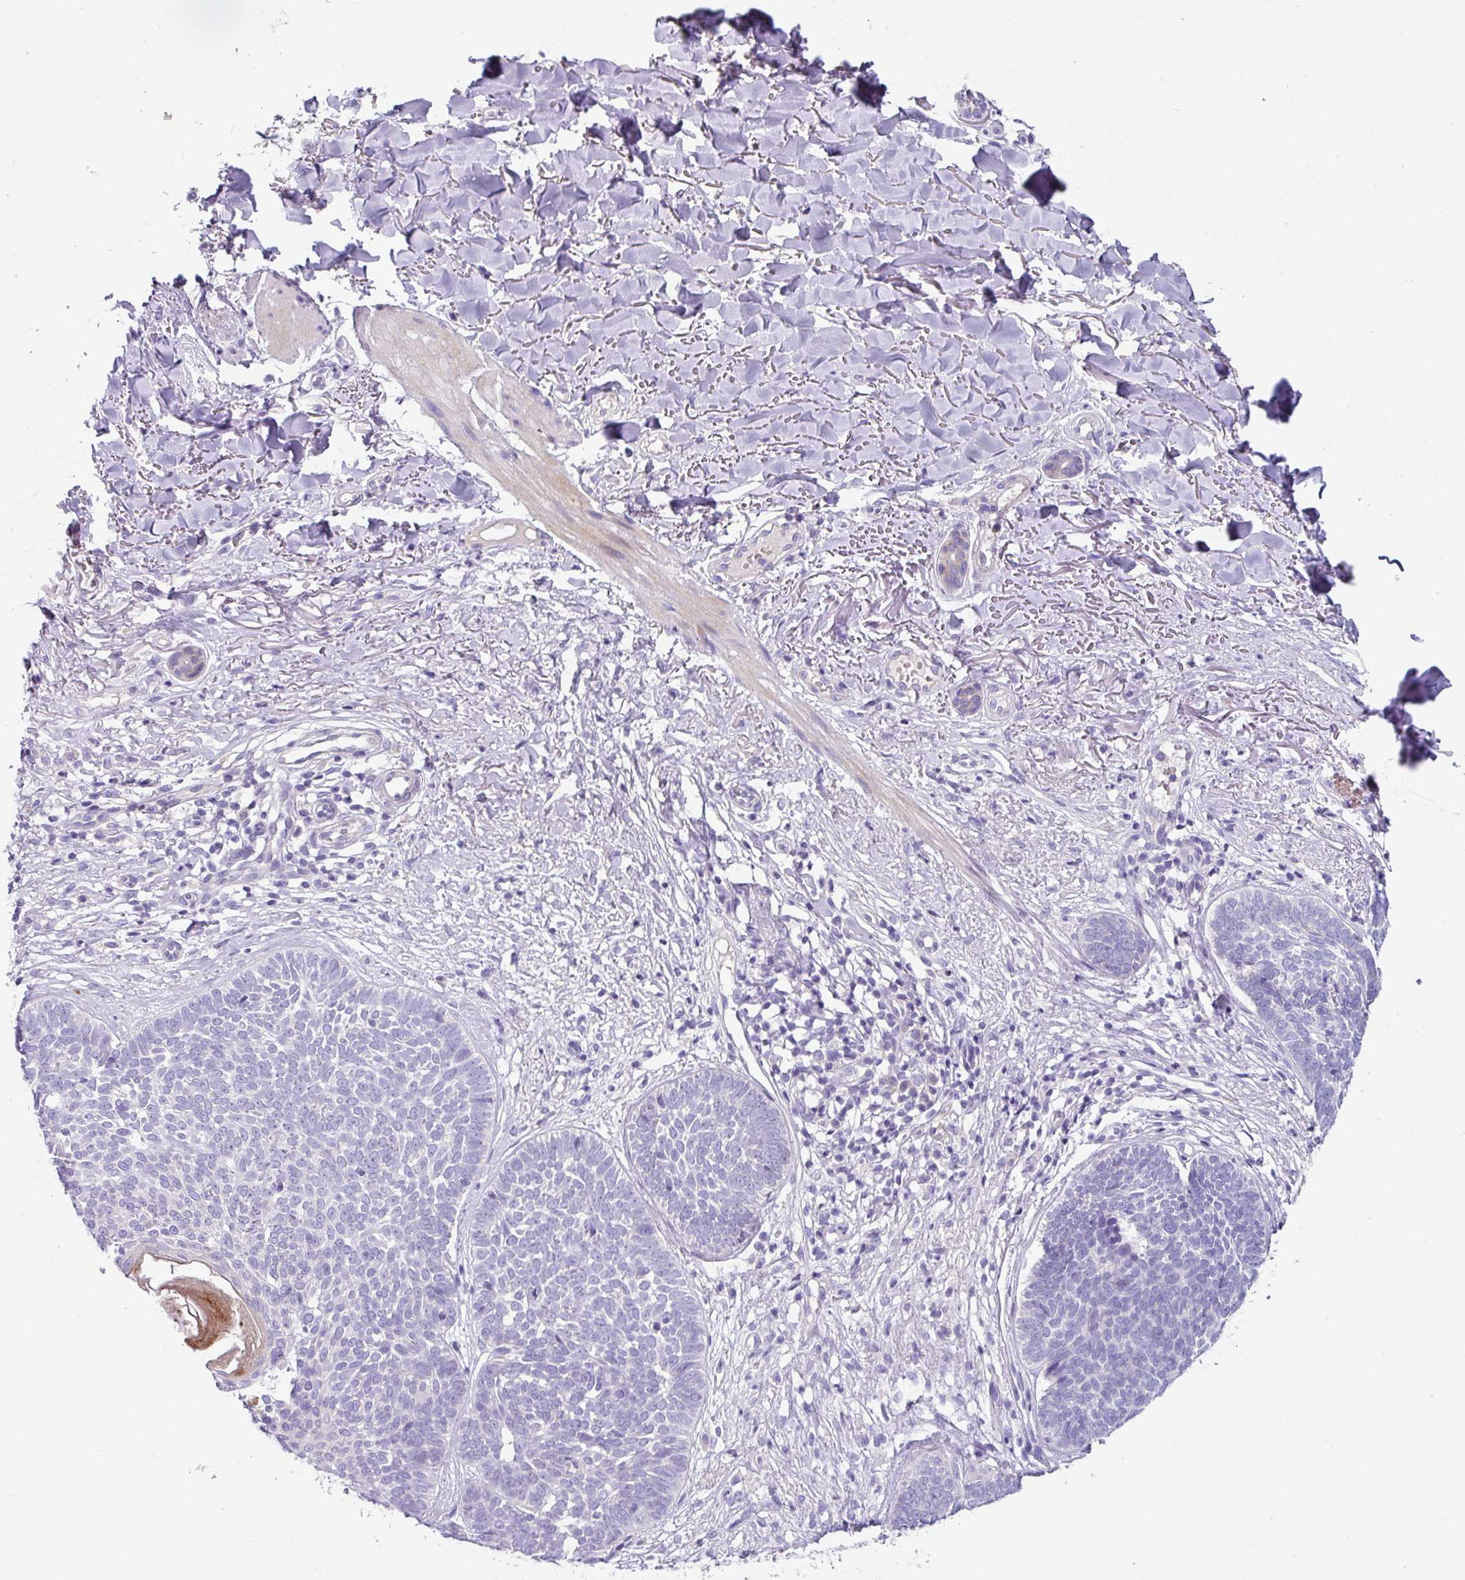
{"staining": {"intensity": "negative", "quantity": "none", "location": "none"}, "tissue": "skin cancer", "cell_type": "Tumor cells", "image_type": "cancer", "snomed": [{"axis": "morphology", "description": "Basal cell carcinoma"}, {"axis": "topography", "description": "Skin"}, {"axis": "topography", "description": "Skin of neck"}, {"axis": "topography", "description": "Skin of shoulder"}, {"axis": "topography", "description": "Skin of back"}], "caption": "This is a micrograph of IHC staining of skin cancer (basal cell carcinoma), which shows no positivity in tumor cells.", "gene": "RGS16", "patient": {"sex": "male", "age": 80}}